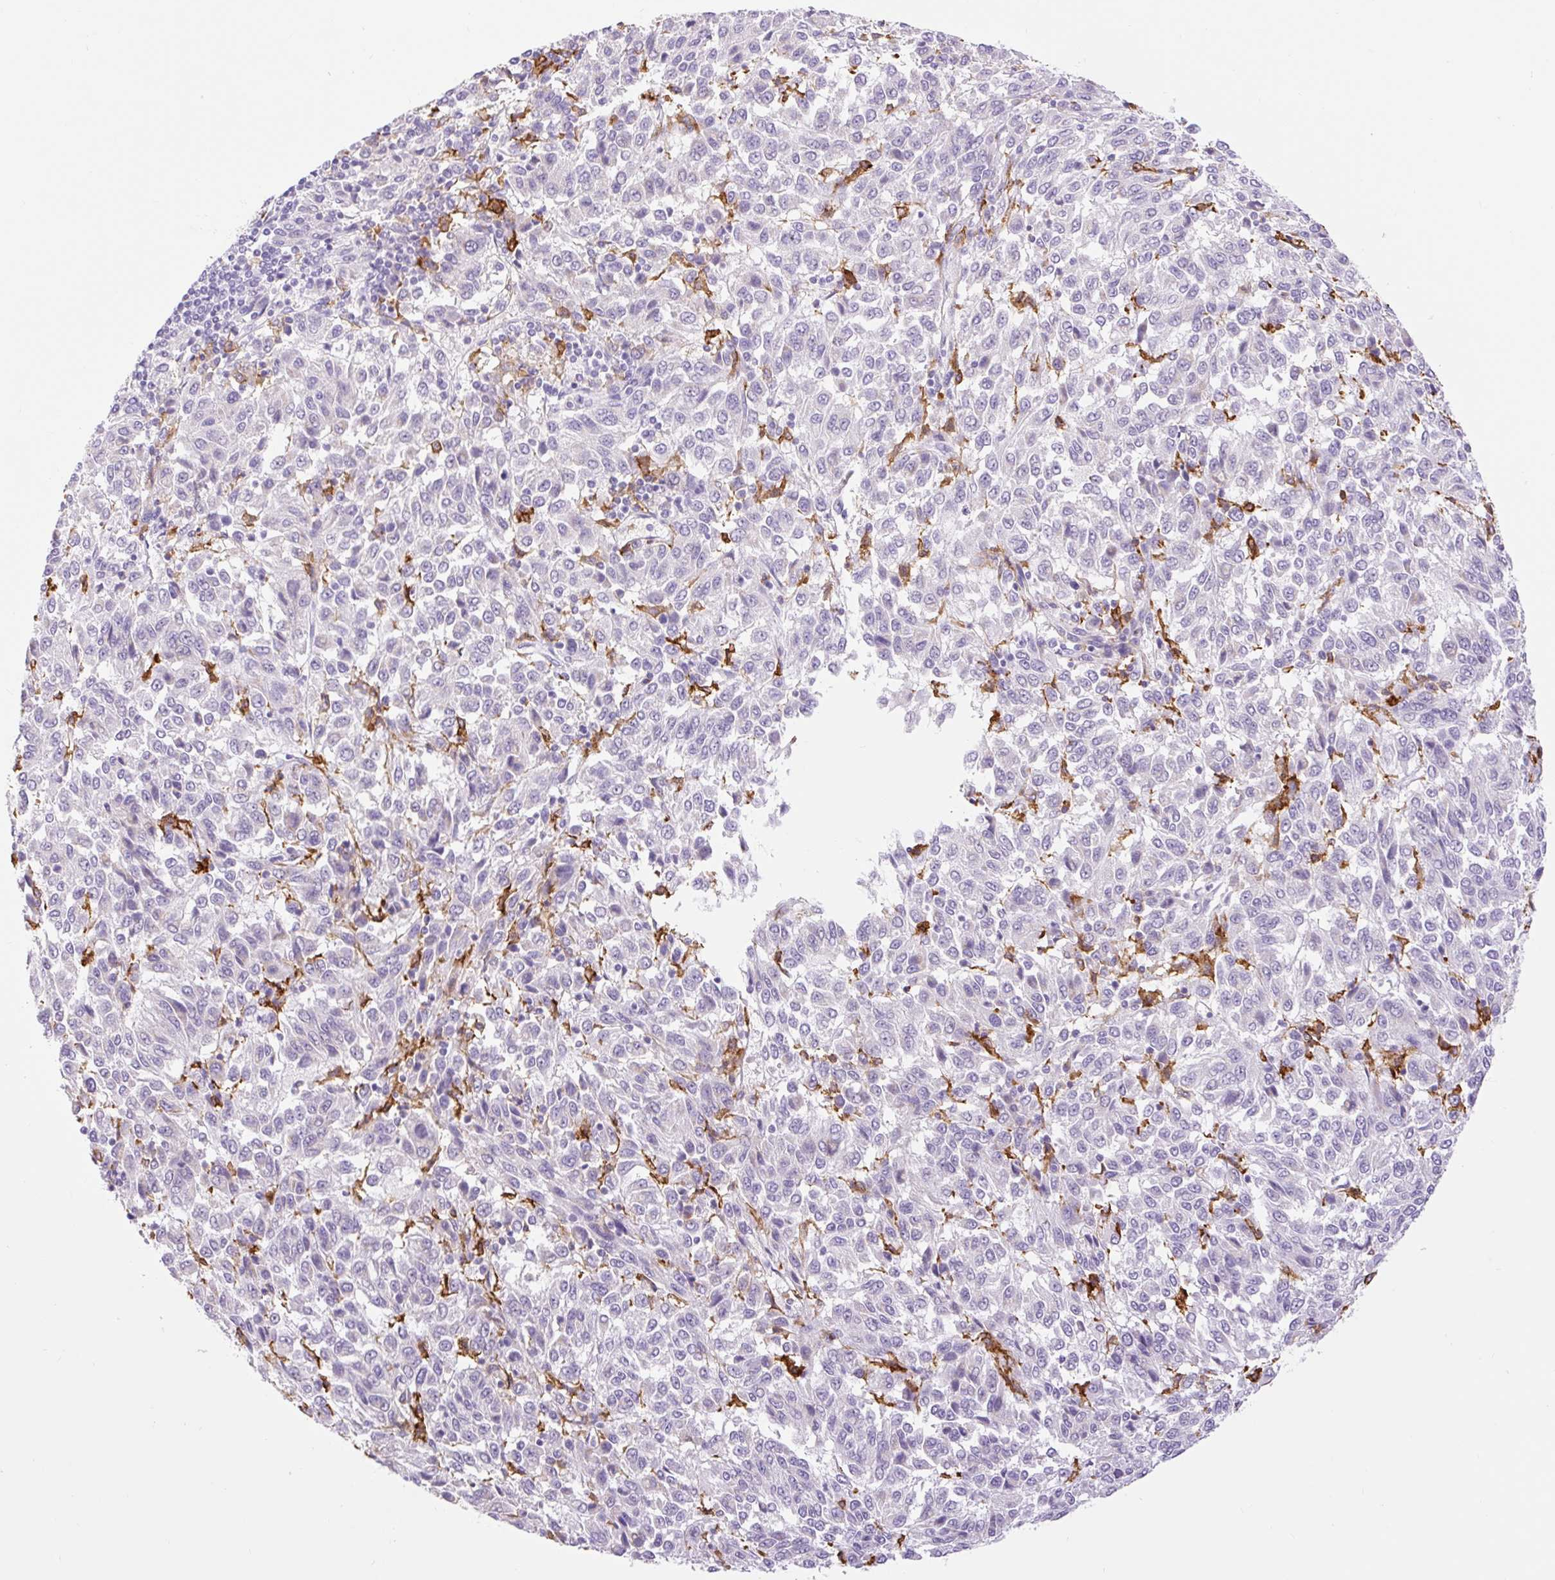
{"staining": {"intensity": "negative", "quantity": "none", "location": "none"}, "tissue": "melanoma", "cell_type": "Tumor cells", "image_type": "cancer", "snomed": [{"axis": "morphology", "description": "Malignant melanoma, Metastatic site"}, {"axis": "topography", "description": "Lung"}], "caption": "Immunohistochemistry micrograph of neoplastic tissue: human melanoma stained with DAB (3,3'-diaminobenzidine) exhibits no significant protein positivity in tumor cells.", "gene": "SIGLEC1", "patient": {"sex": "male", "age": 64}}